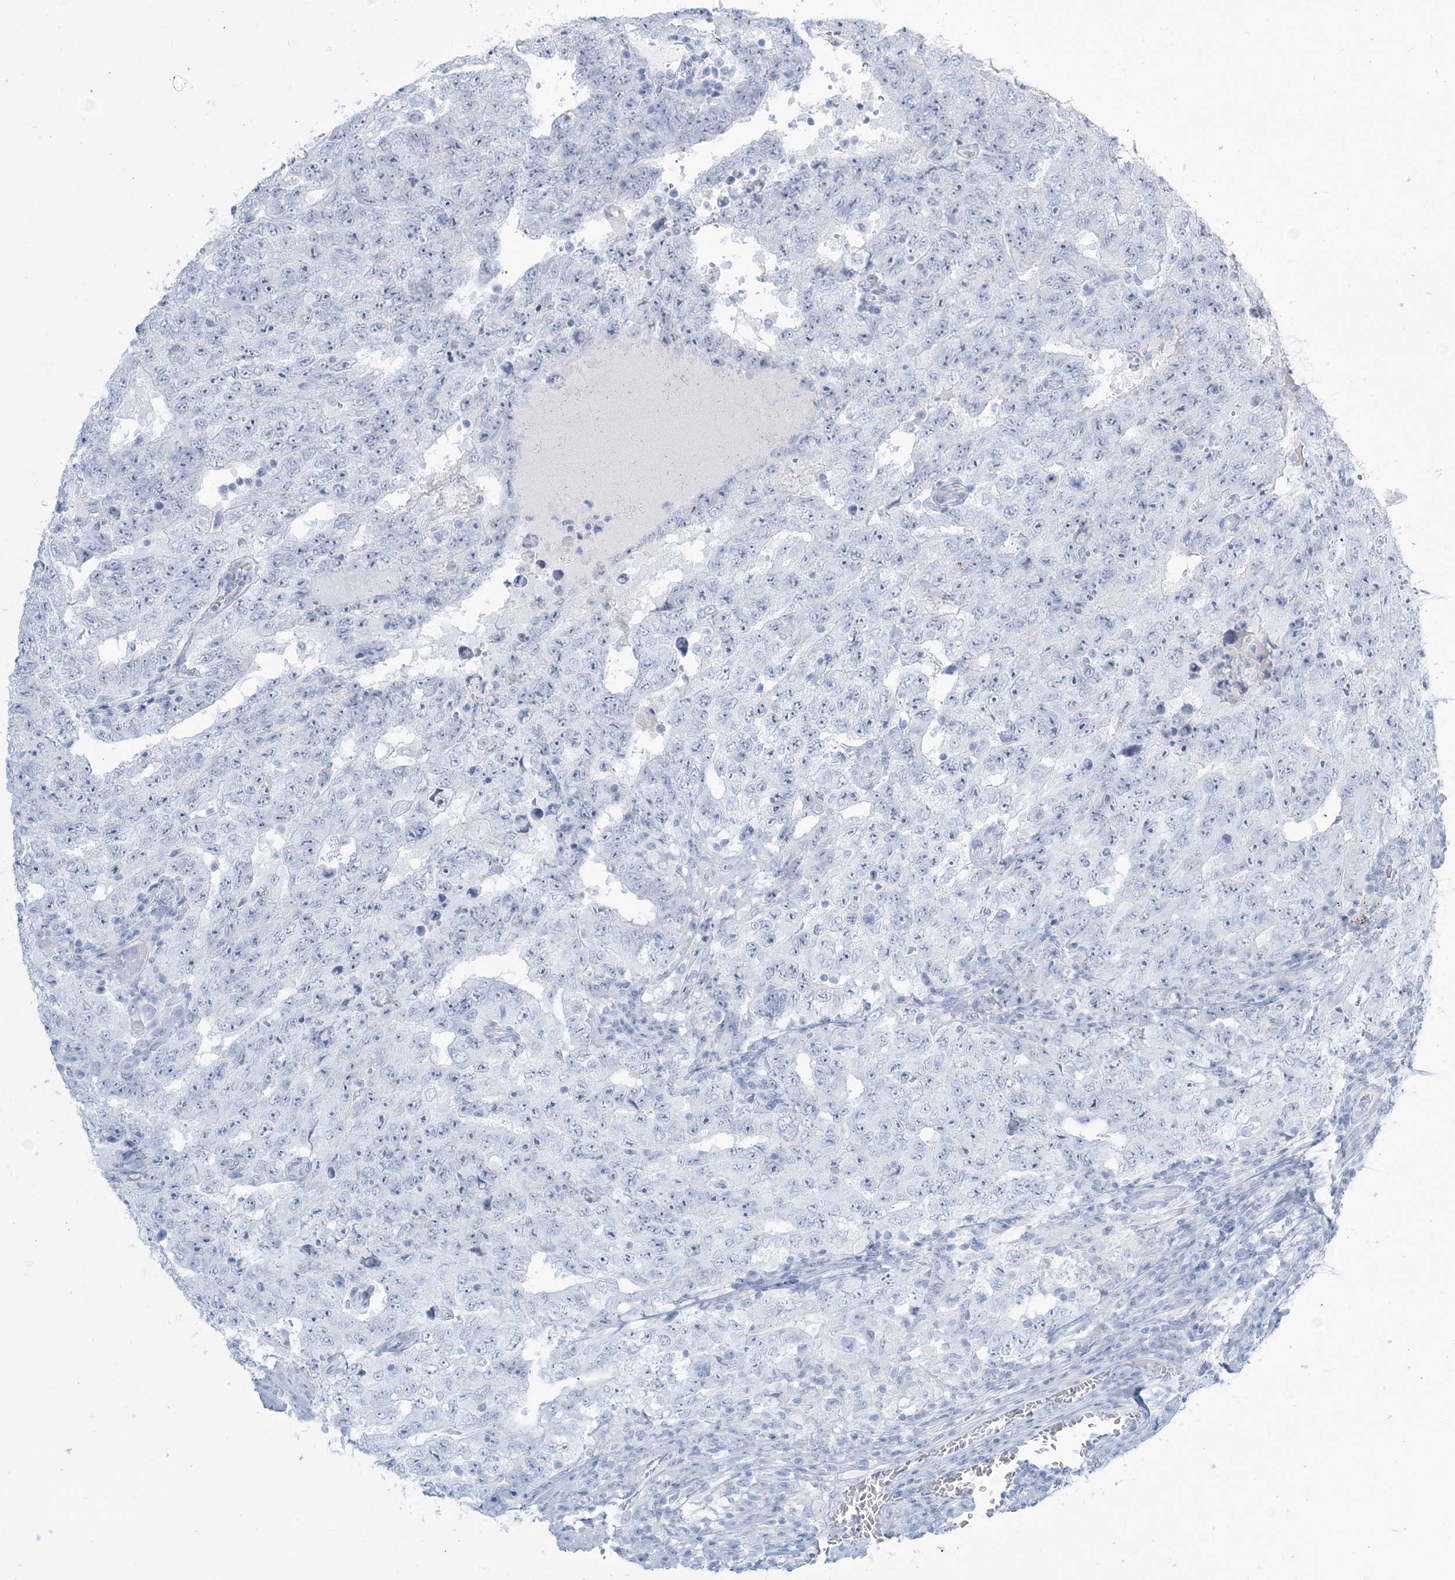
{"staining": {"intensity": "negative", "quantity": "none", "location": "none"}, "tissue": "testis cancer", "cell_type": "Tumor cells", "image_type": "cancer", "snomed": [{"axis": "morphology", "description": "Carcinoma, Embryonal, NOS"}, {"axis": "topography", "description": "Testis"}], "caption": "Tumor cells are negative for brown protein staining in embryonal carcinoma (testis).", "gene": "AGXT", "patient": {"sex": "male", "age": 26}}